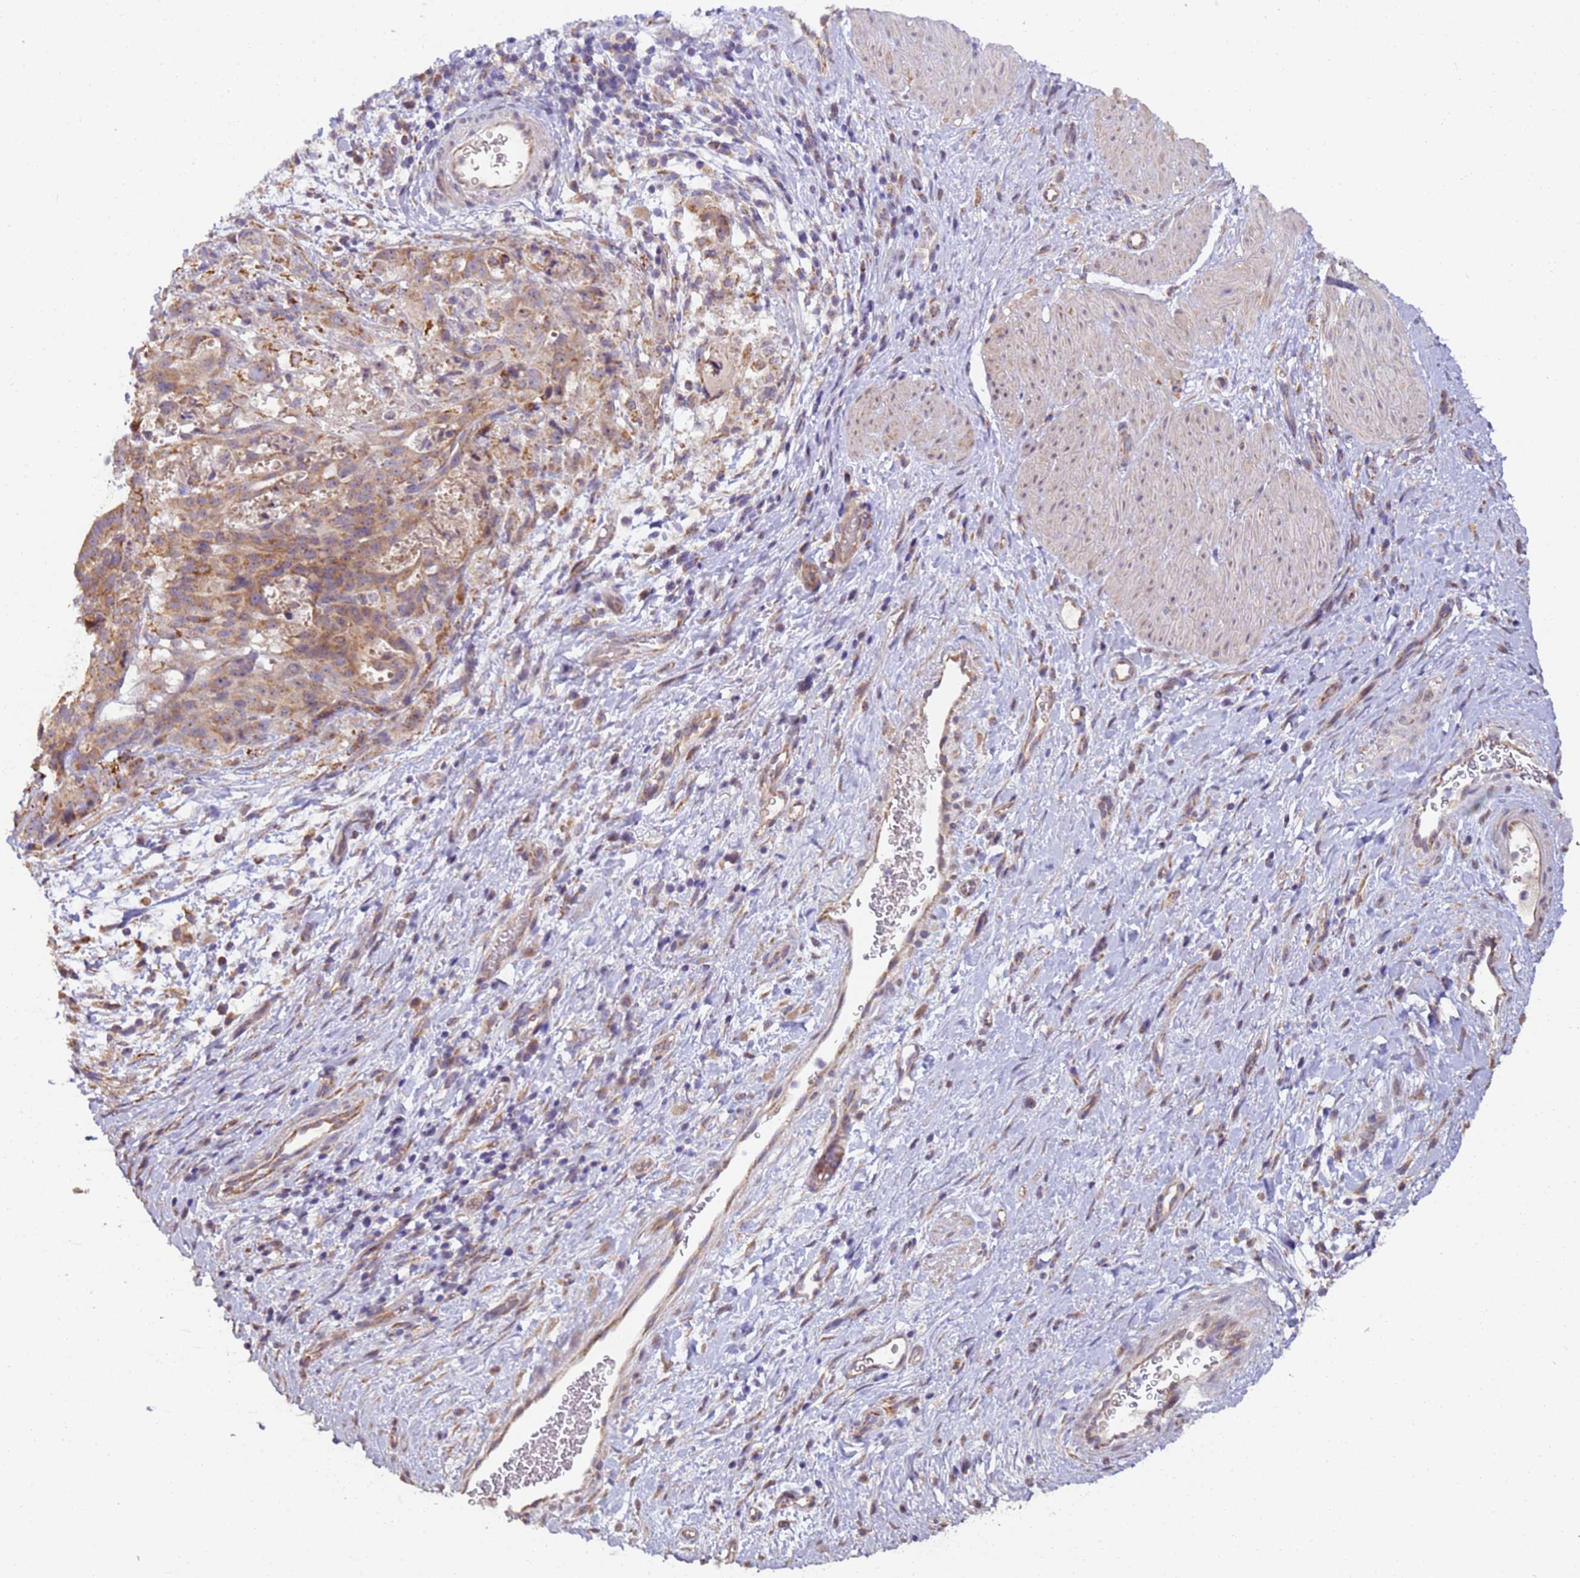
{"staining": {"intensity": "moderate", "quantity": ">75%", "location": "cytoplasmic/membranous"}, "tissue": "stomach cancer", "cell_type": "Tumor cells", "image_type": "cancer", "snomed": [{"axis": "morphology", "description": "Adenocarcinoma, NOS"}, {"axis": "topography", "description": "Stomach"}], "caption": "Moderate cytoplasmic/membranous expression is seen in about >75% of tumor cells in adenocarcinoma (stomach).", "gene": "RAPGEF3", "patient": {"sex": "male", "age": 48}}